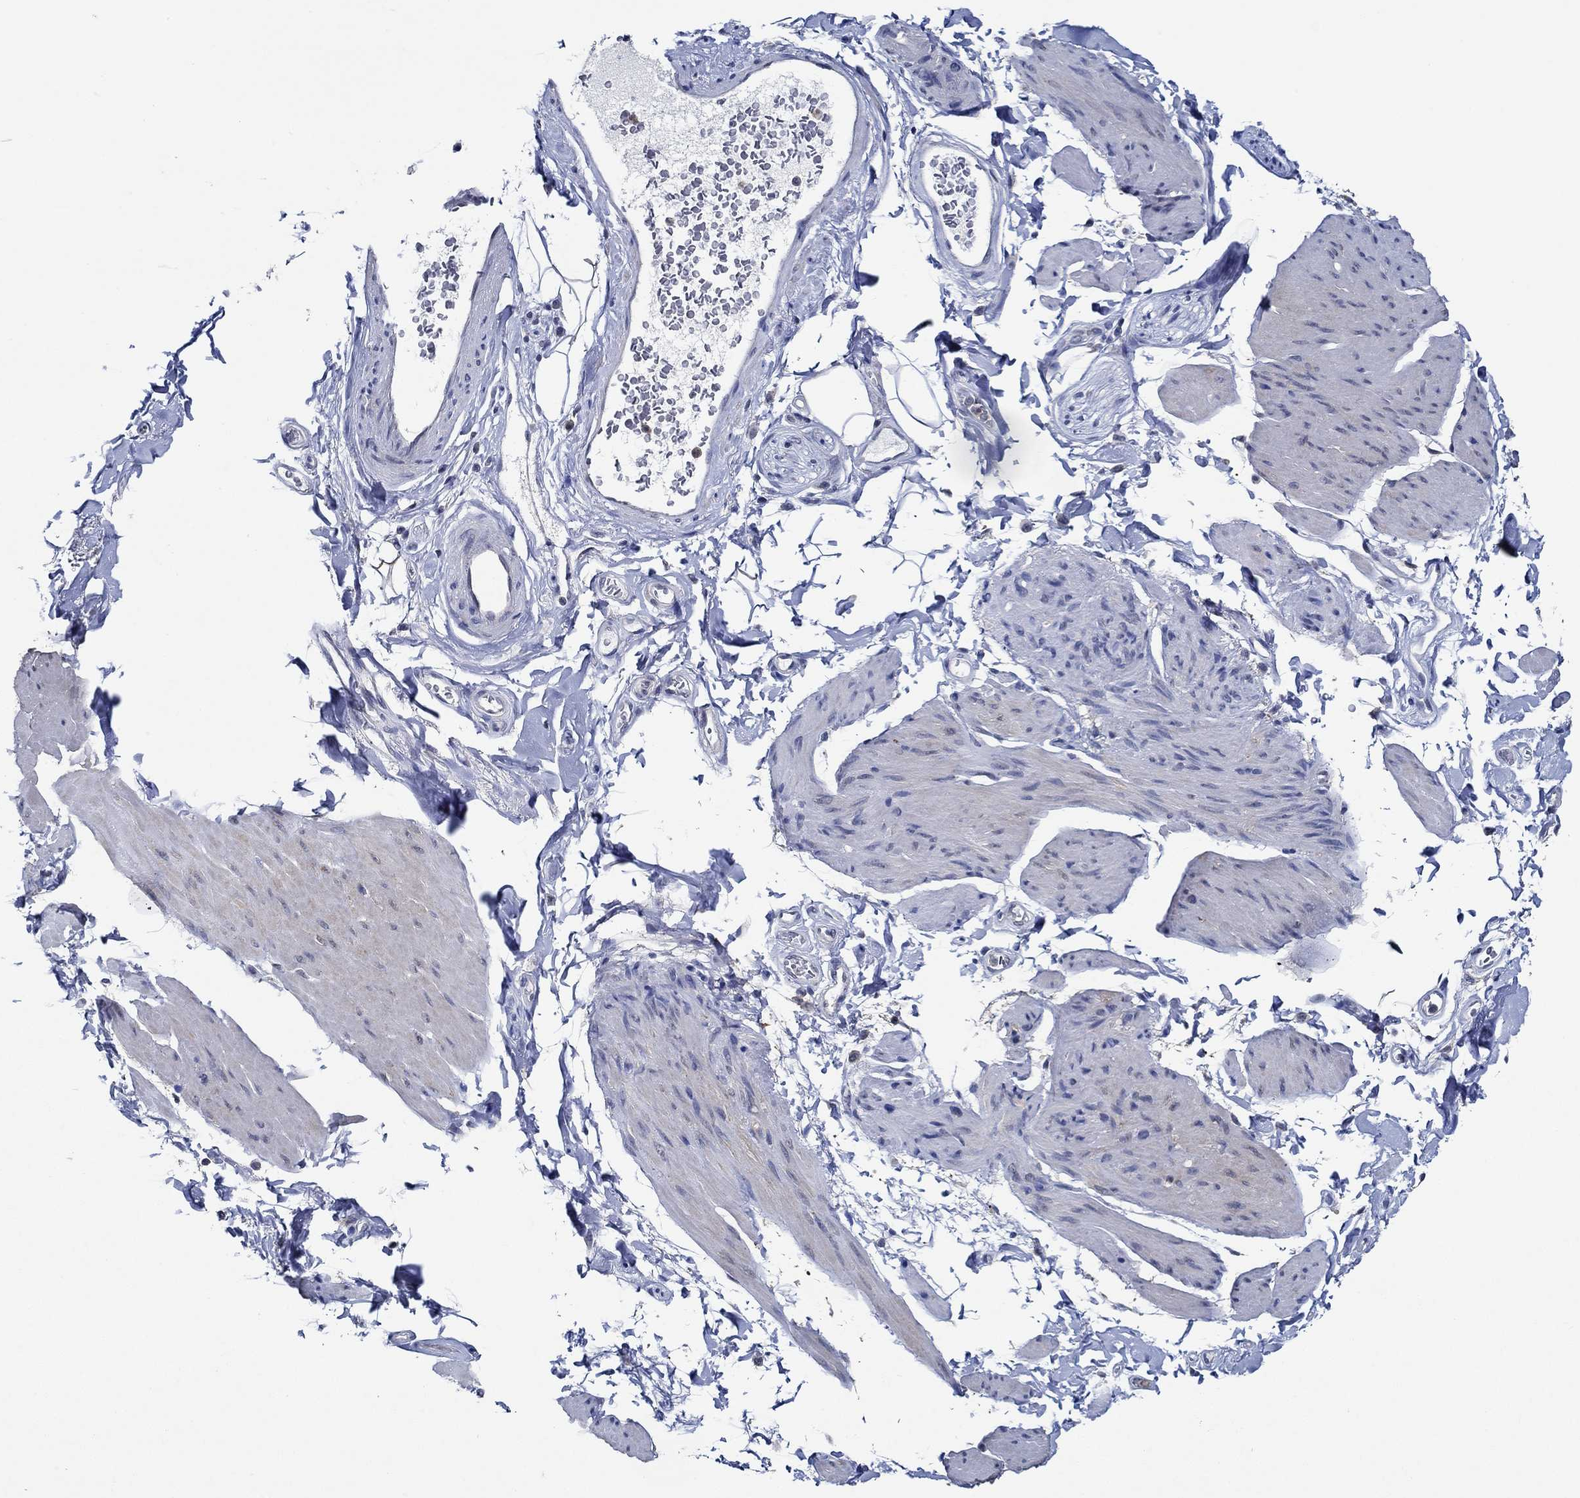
{"staining": {"intensity": "negative", "quantity": "none", "location": "none"}, "tissue": "smooth muscle", "cell_type": "Smooth muscle cells", "image_type": "normal", "snomed": [{"axis": "morphology", "description": "Normal tissue, NOS"}, {"axis": "topography", "description": "Adipose tissue"}, {"axis": "topography", "description": "Smooth muscle"}, {"axis": "topography", "description": "Peripheral nerve tissue"}], "caption": "An IHC photomicrograph of unremarkable smooth muscle is shown. There is no staining in smooth muscle cells of smooth muscle. (DAB (3,3'-diaminobenzidine) immunohistochemistry visualized using brightfield microscopy, high magnification).", "gene": "DACT1", "patient": {"sex": "male", "age": 83}}